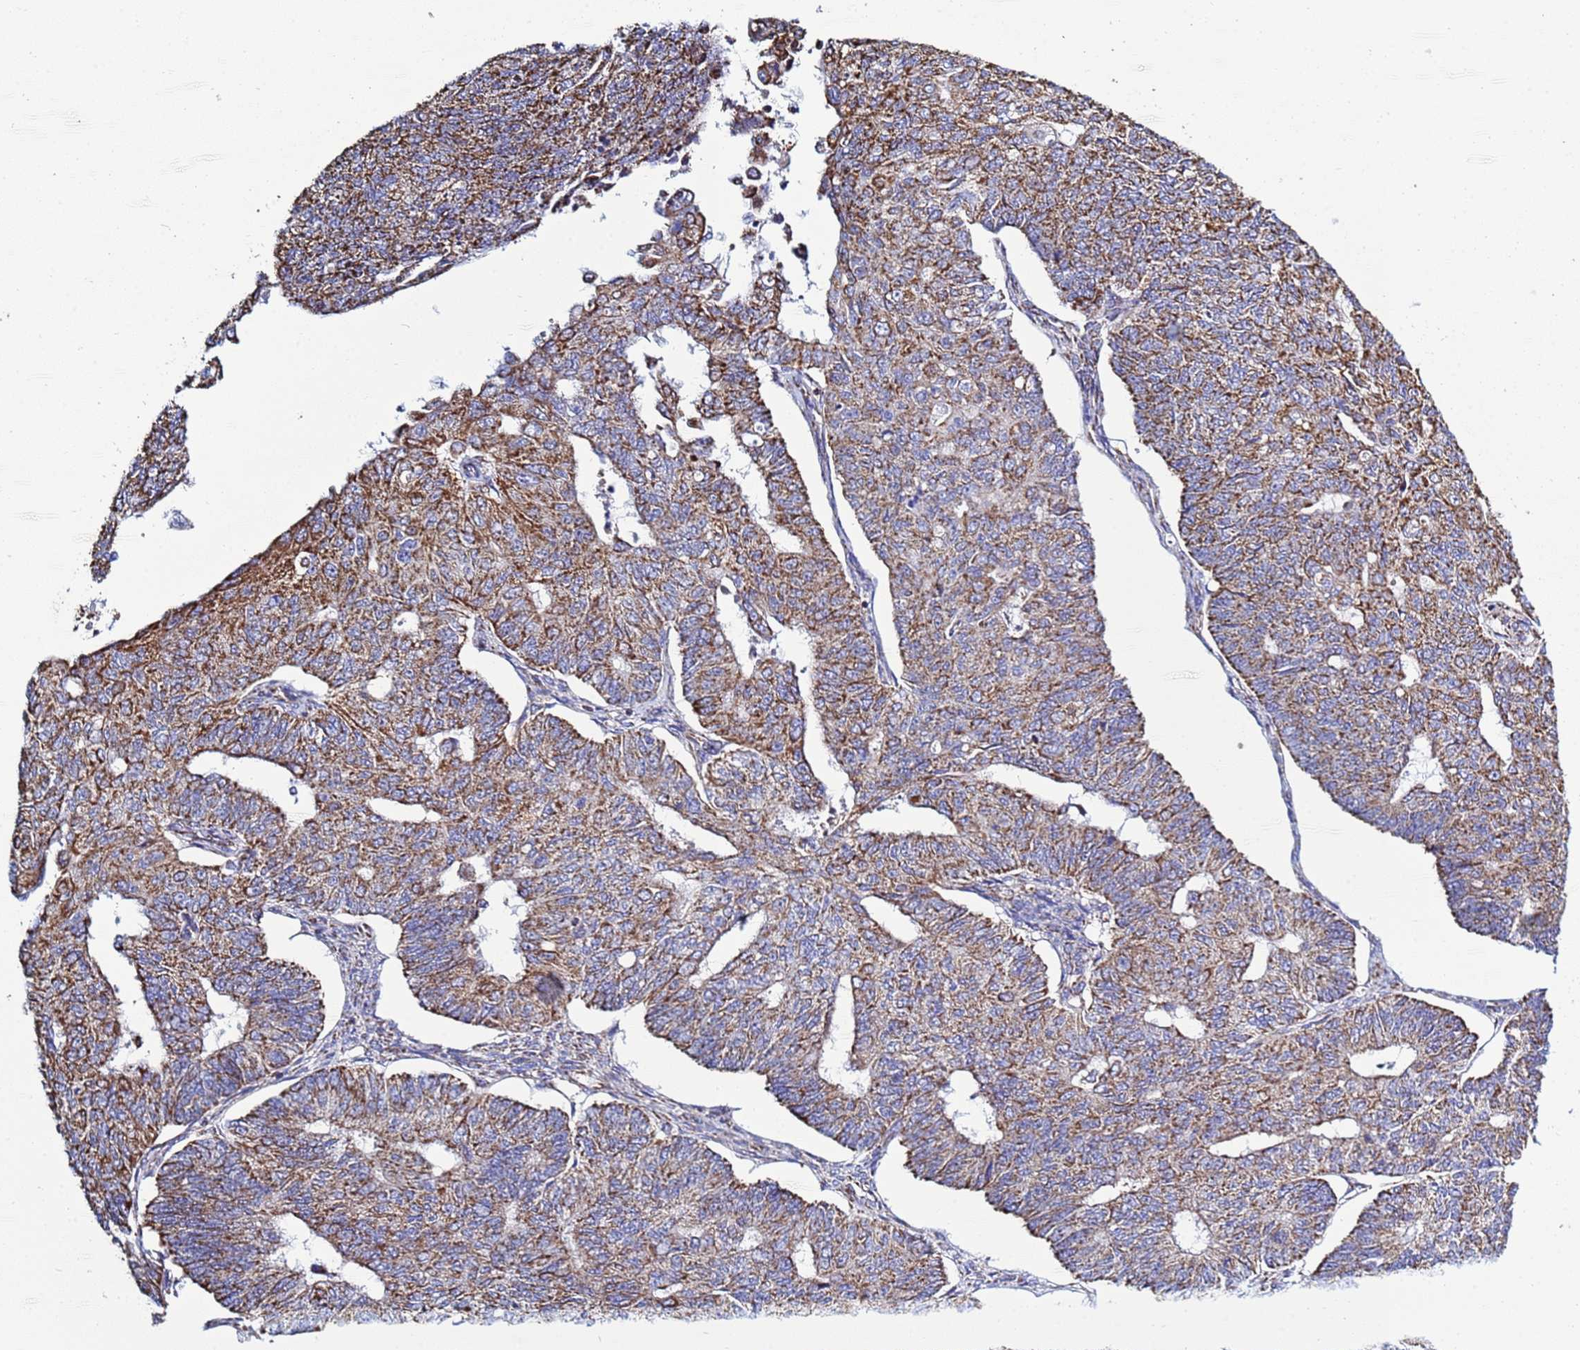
{"staining": {"intensity": "moderate", "quantity": ">75%", "location": "cytoplasmic/membranous"}, "tissue": "endometrial cancer", "cell_type": "Tumor cells", "image_type": "cancer", "snomed": [{"axis": "morphology", "description": "Adenocarcinoma, NOS"}, {"axis": "topography", "description": "Endometrium"}], "caption": "Protein positivity by IHC demonstrates moderate cytoplasmic/membranous staining in approximately >75% of tumor cells in endometrial cancer.", "gene": "COQ4", "patient": {"sex": "female", "age": 32}}